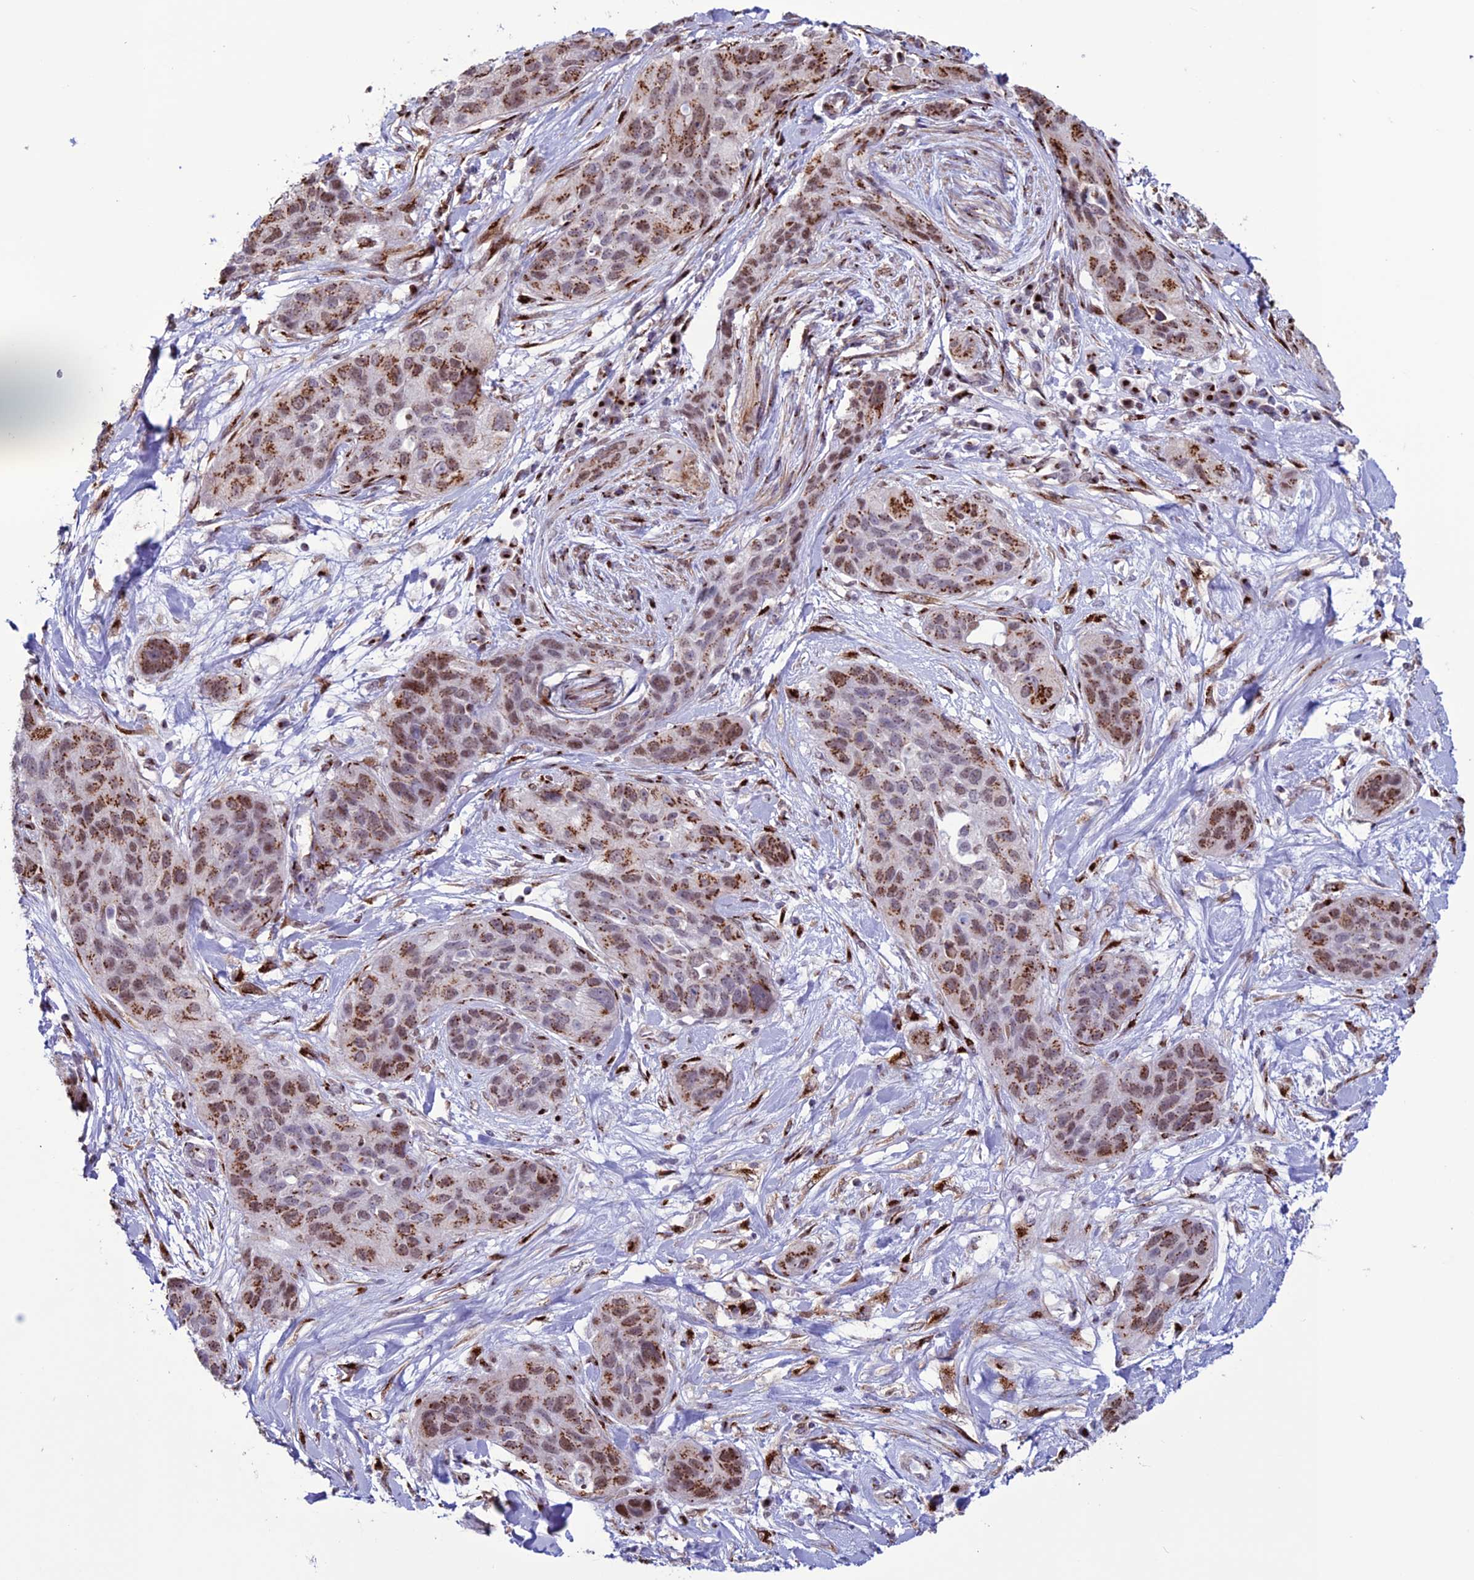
{"staining": {"intensity": "strong", "quantity": "25%-75%", "location": "cytoplasmic/membranous"}, "tissue": "lung cancer", "cell_type": "Tumor cells", "image_type": "cancer", "snomed": [{"axis": "morphology", "description": "Squamous cell carcinoma, NOS"}, {"axis": "topography", "description": "Lung"}], "caption": "This is a histology image of IHC staining of lung squamous cell carcinoma, which shows strong staining in the cytoplasmic/membranous of tumor cells.", "gene": "PLEKHA4", "patient": {"sex": "female", "age": 70}}